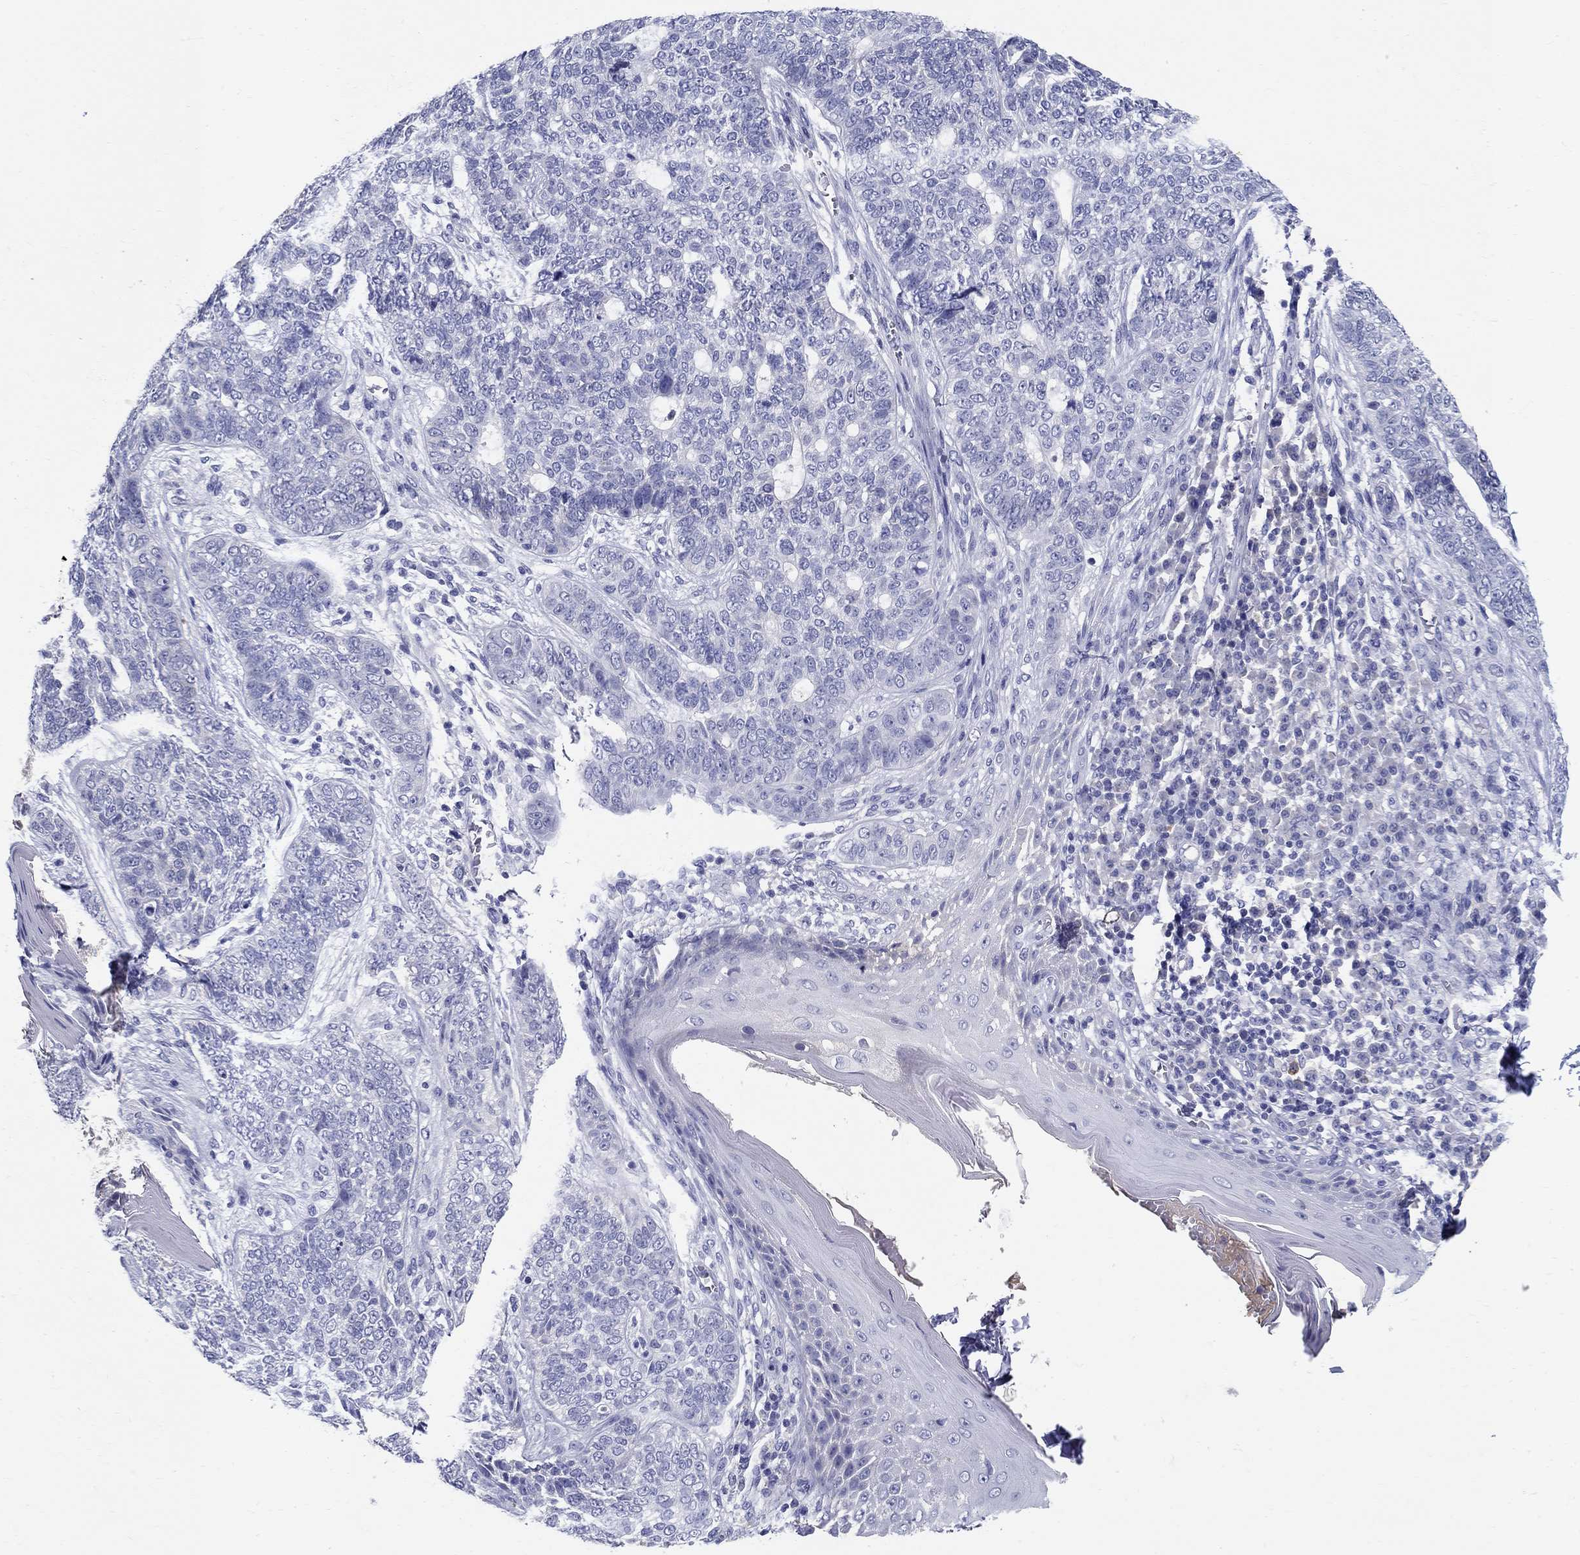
{"staining": {"intensity": "negative", "quantity": "none", "location": "none"}, "tissue": "skin cancer", "cell_type": "Tumor cells", "image_type": "cancer", "snomed": [{"axis": "morphology", "description": "Basal cell carcinoma"}, {"axis": "topography", "description": "Skin"}], "caption": "IHC photomicrograph of skin cancer (basal cell carcinoma) stained for a protein (brown), which displays no positivity in tumor cells.", "gene": "CRYGD", "patient": {"sex": "female", "age": 69}}